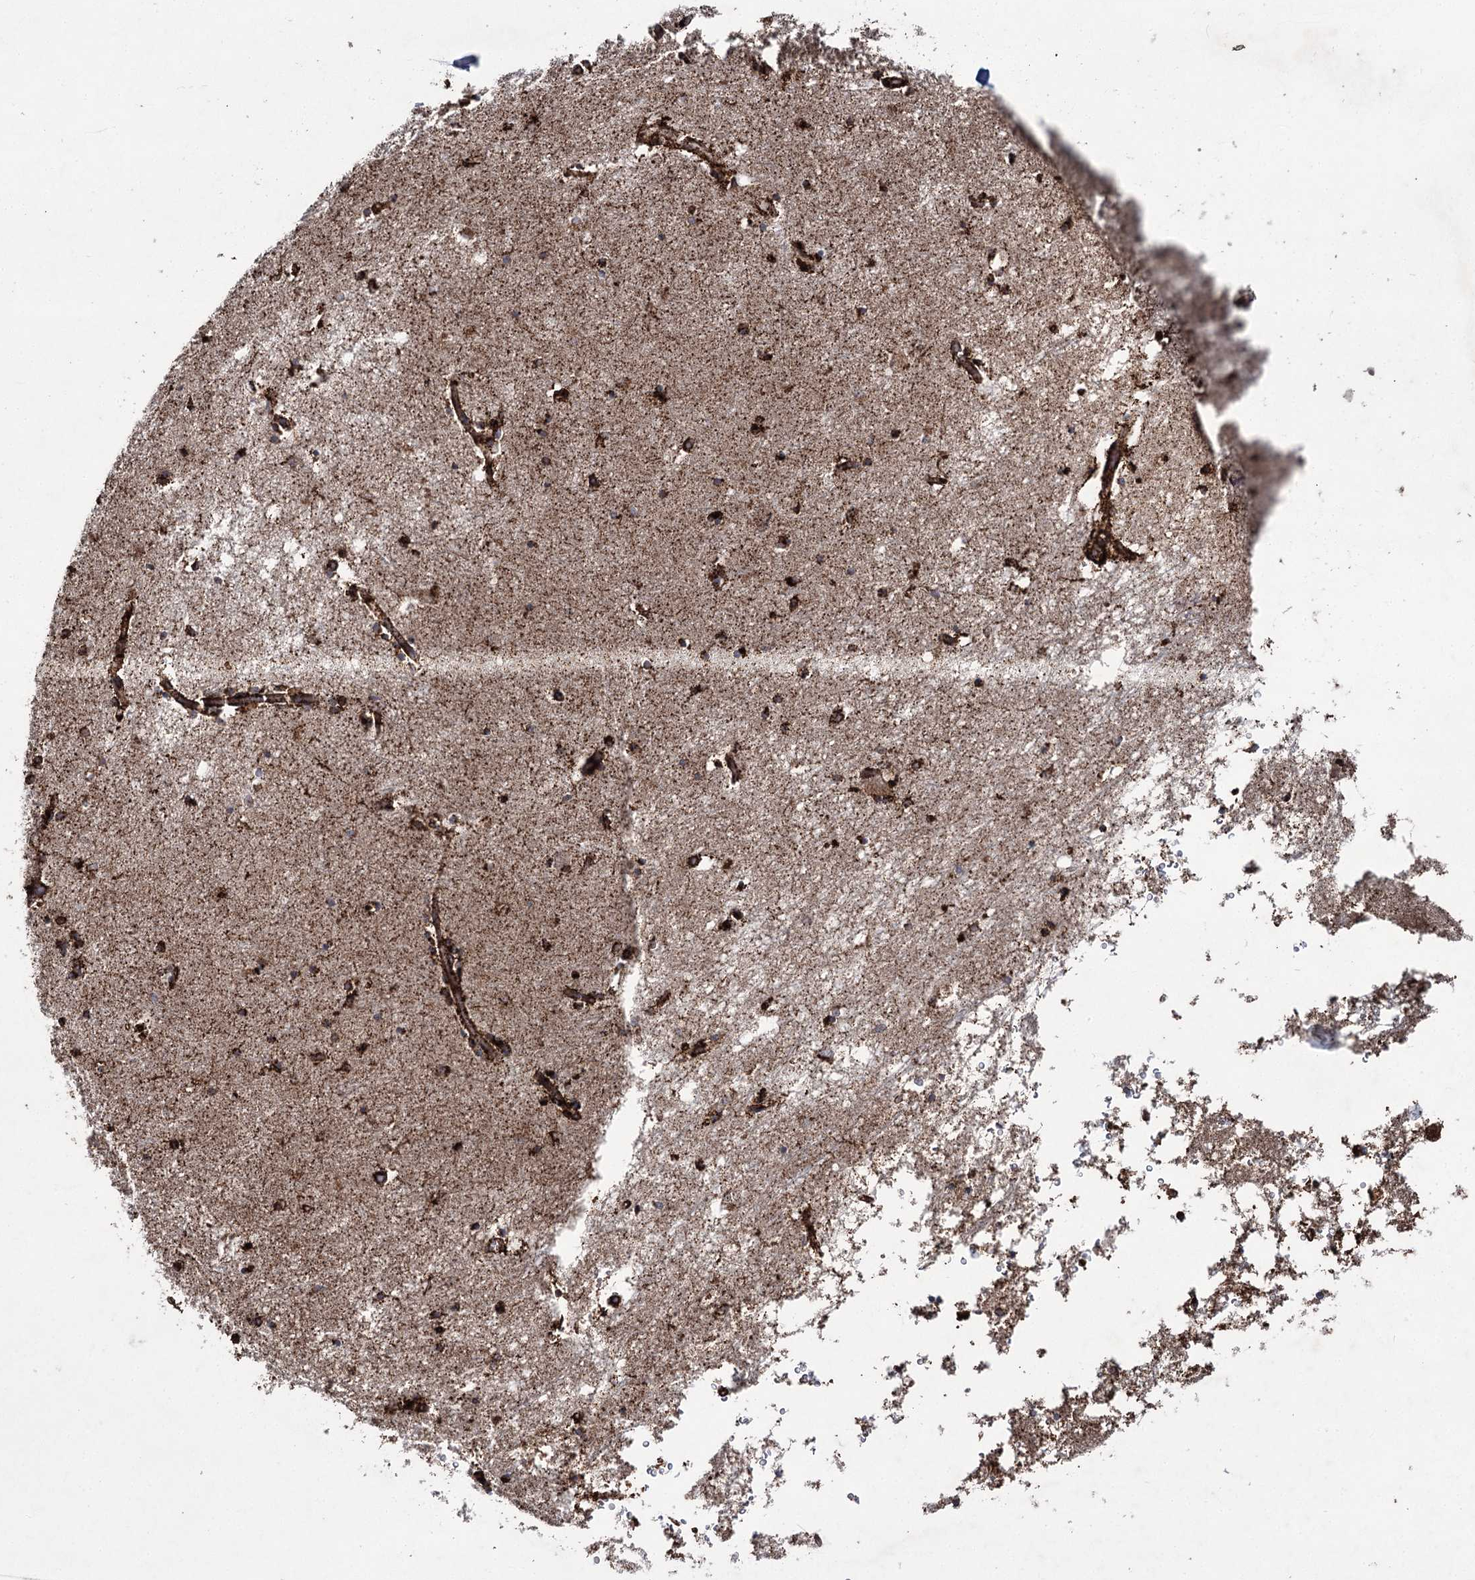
{"staining": {"intensity": "strong", "quantity": "25%-75%", "location": "cytoplasmic/membranous"}, "tissue": "hippocampus", "cell_type": "Glial cells", "image_type": "normal", "snomed": [{"axis": "morphology", "description": "Normal tissue, NOS"}, {"axis": "topography", "description": "Hippocampus"}], "caption": "Protein staining exhibits strong cytoplasmic/membranous positivity in about 25%-75% of glial cells in unremarkable hippocampus. Ihc stains the protein in brown and the nuclei are stained blue.", "gene": "DCUN1D4", "patient": {"sex": "male", "age": 70}}